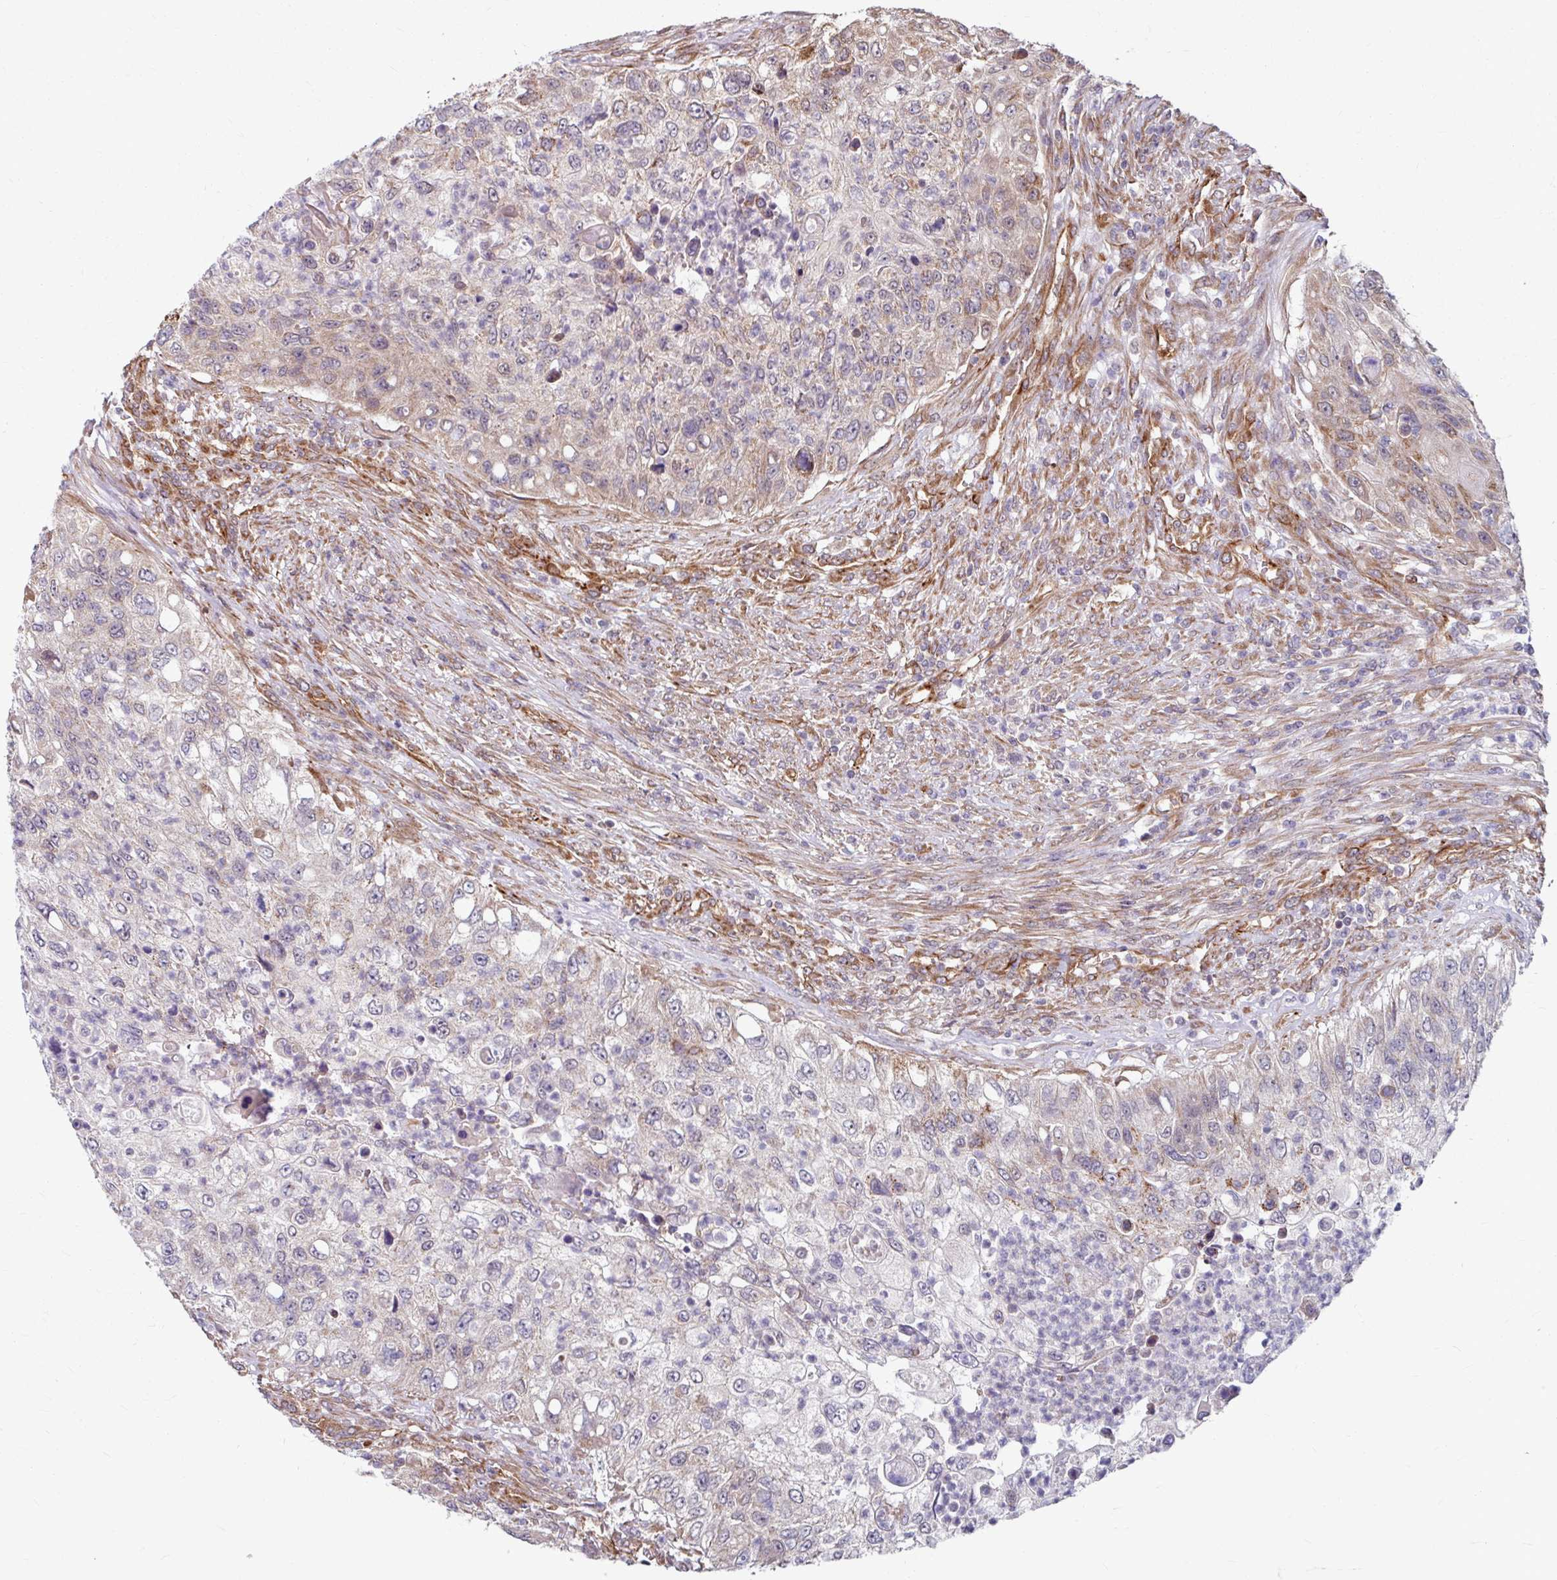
{"staining": {"intensity": "weak", "quantity": "<25%", "location": "cytoplasmic/membranous"}, "tissue": "urothelial cancer", "cell_type": "Tumor cells", "image_type": "cancer", "snomed": [{"axis": "morphology", "description": "Urothelial carcinoma, High grade"}, {"axis": "topography", "description": "Urinary bladder"}], "caption": "There is no significant expression in tumor cells of urothelial carcinoma (high-grade). The staining was performed using DAB (3,3'-diaminobenzidine) to visualize the protein expression in brown, while the nuclei were stained in blue with hematoxylin (Magnification: 20x).", "gene": "DAAM2", "patient": {"sex": "female", "age": 60}}